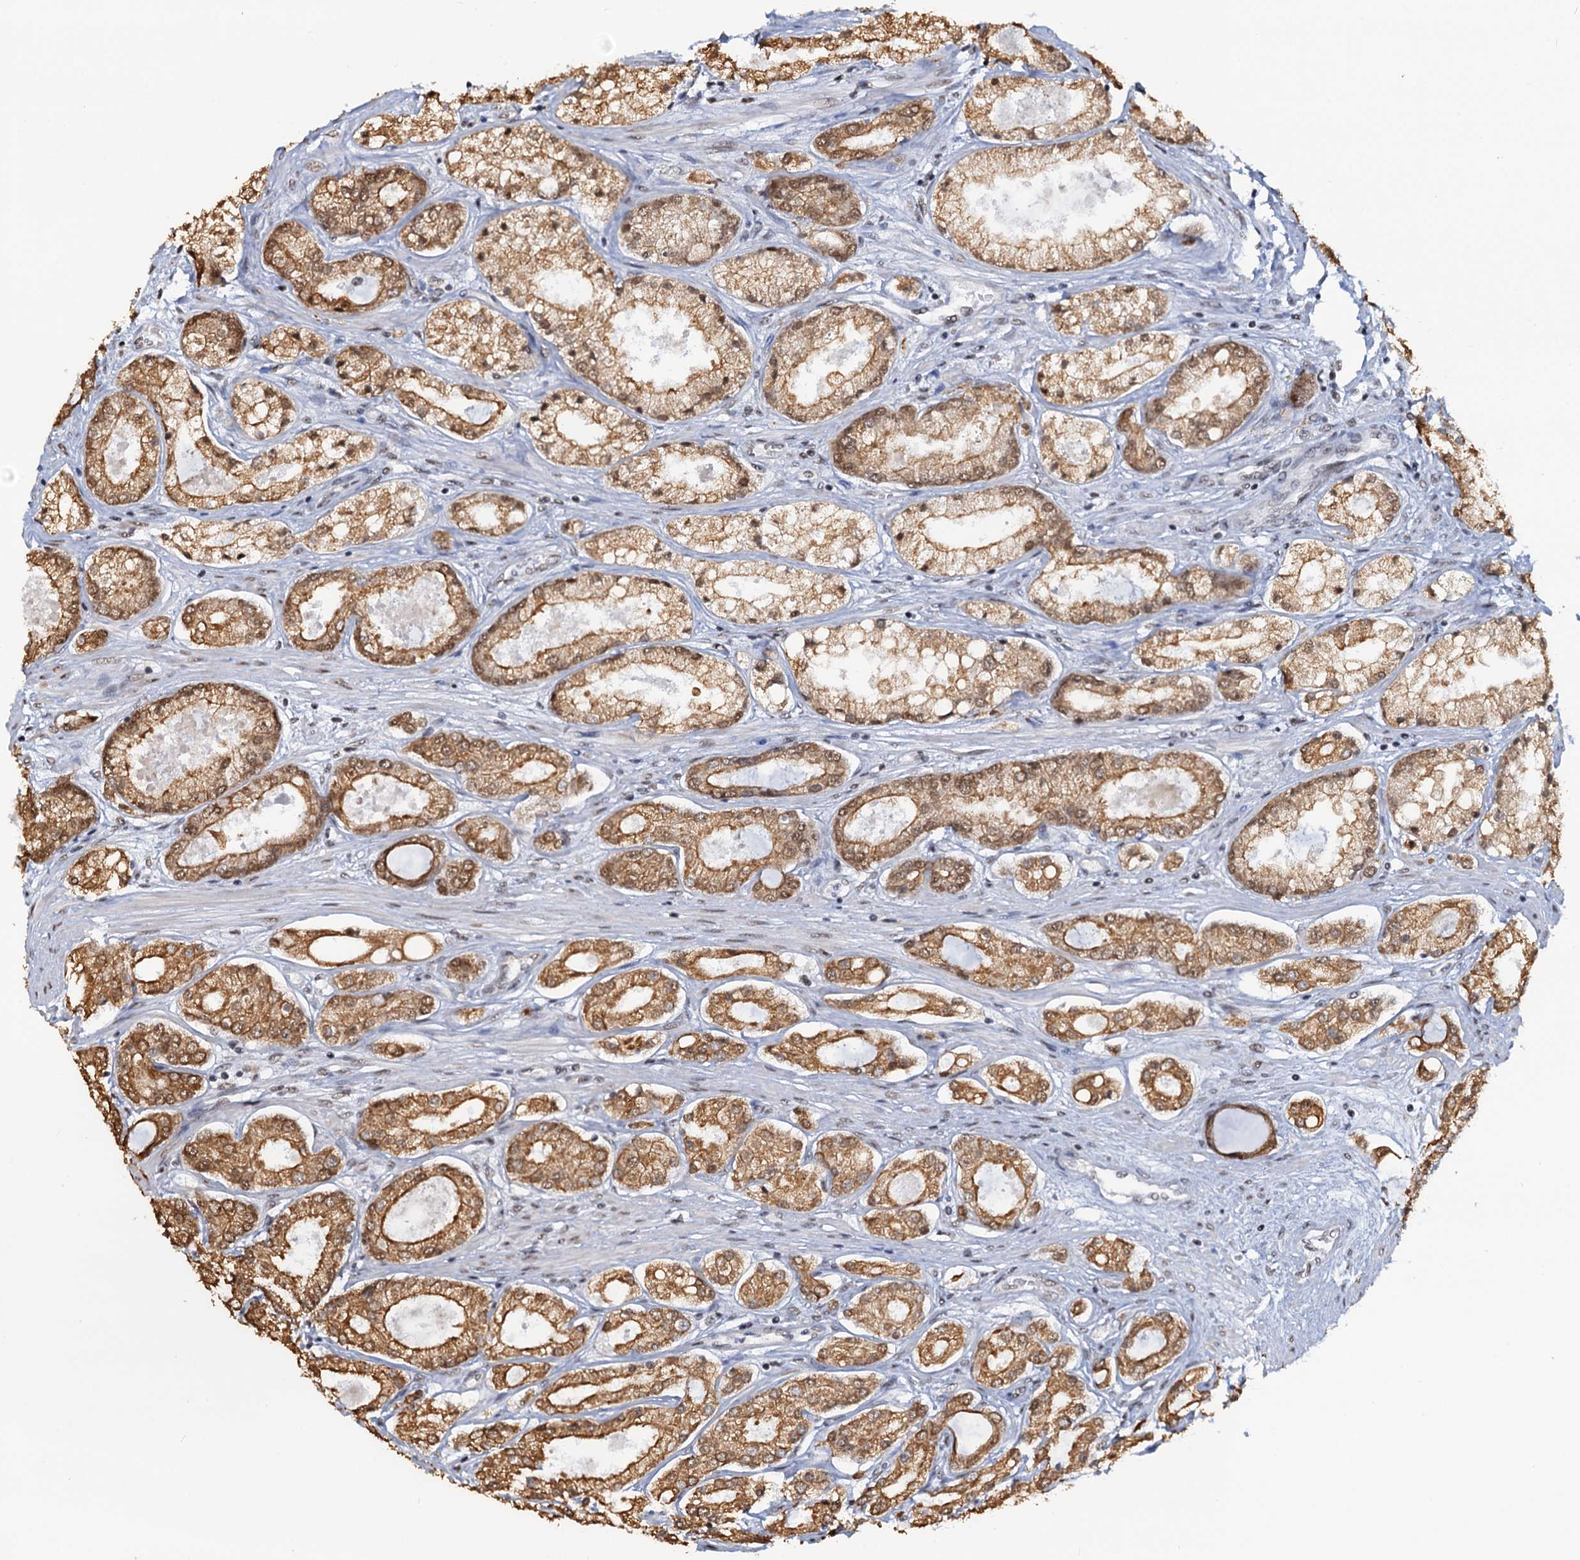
{"staining": {"intensity": "moderate", "quantity": ">75%", "location": "cytoplasmic/membranous,nuclear"}, "tissue": "prostate cancer", "cell_type": "Tumor cells", "image_type": "cancer", "snomed": [{"axis": "morphology", "description": "Adenocarcinoma, Low grade"}, {"axis": "topography", "description": "Prostate"}], "caption": "This micrograph demonstrates immunohistochemistry staining of human prostate cancer (low-grade adenocarcinoma), with medium moderate cytoplasmic/membranous and nuclear positivity in approximately >75% of tumor cells.", "gene": "ZNF609", "patient": {"sex": "male", "age": 68}}